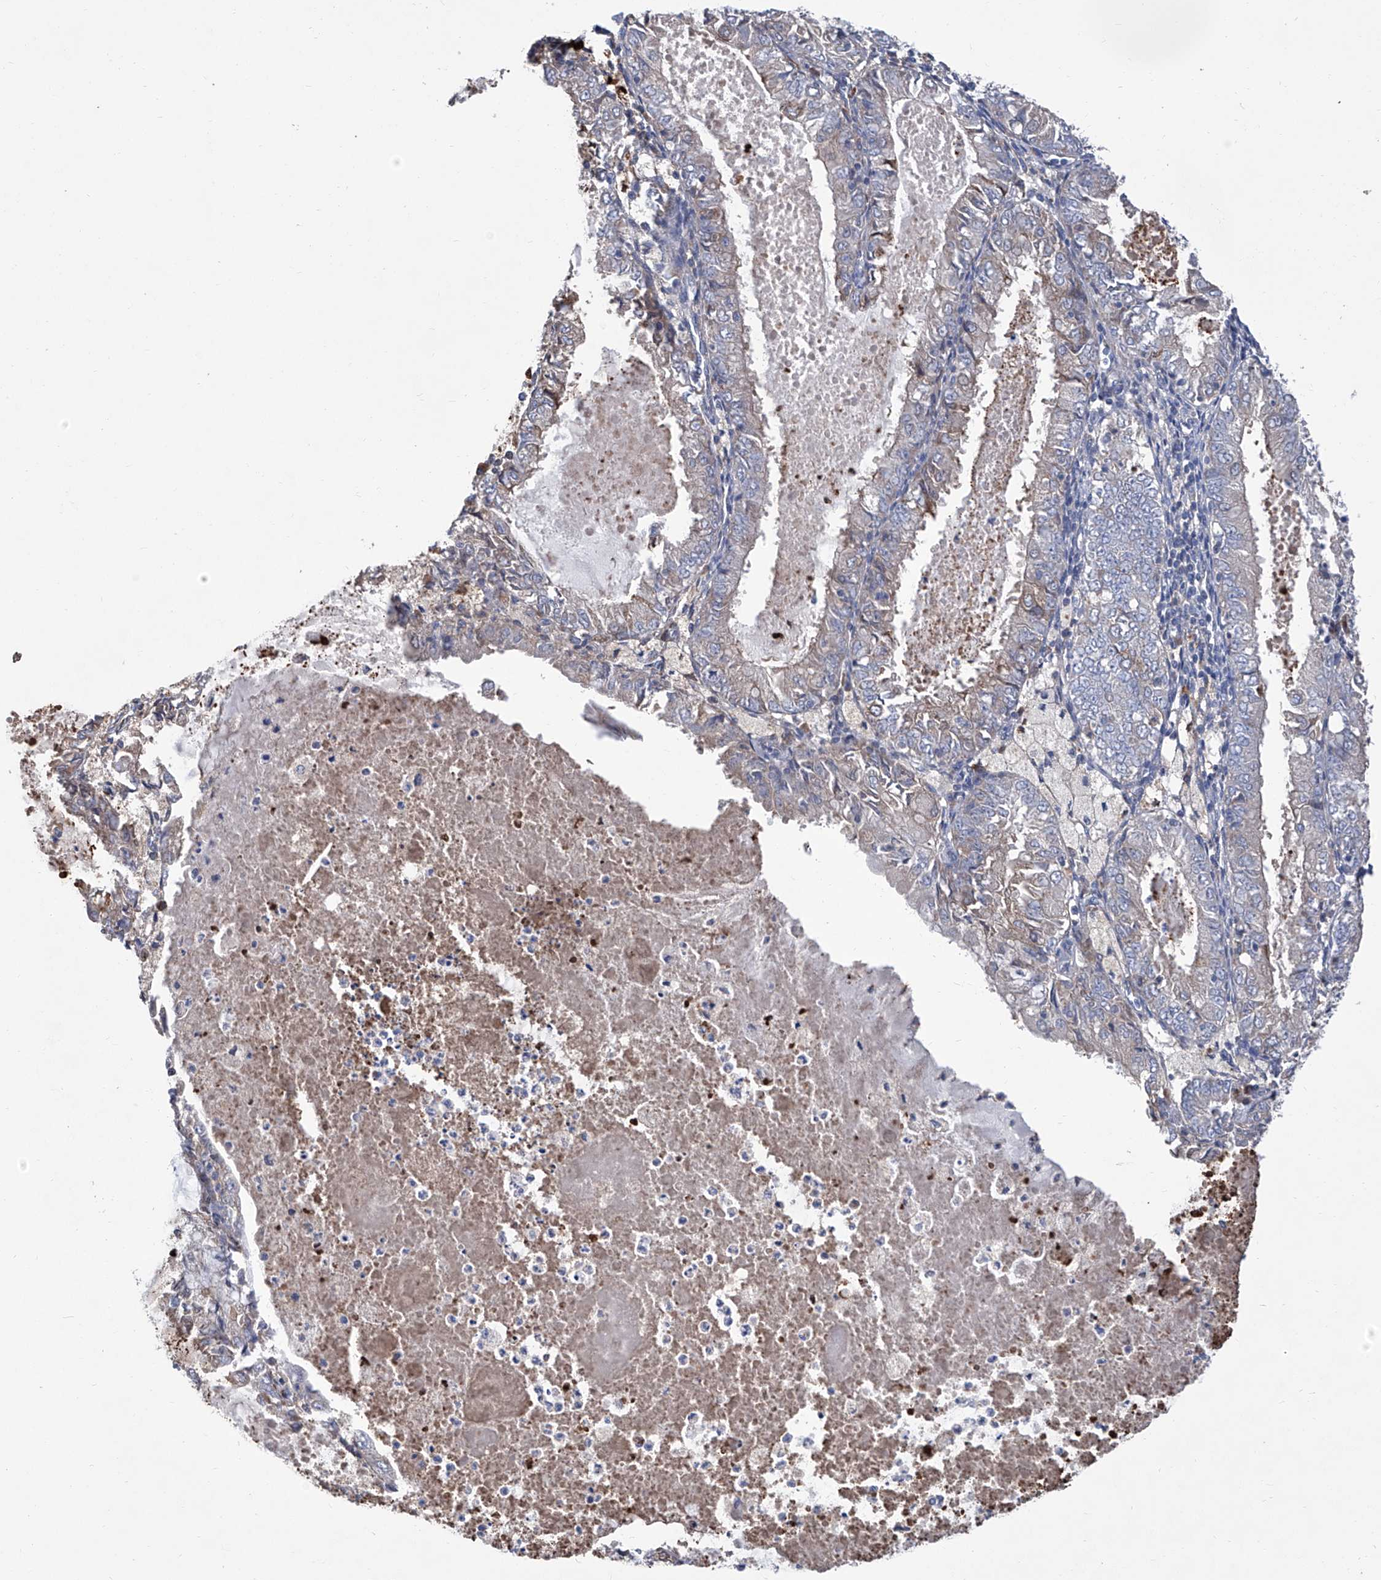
{"staining": {"intensity": "weak", "quantity": "<25%", "location": "cytoplasmic/membranous"}, "tissue": "endometrial cancer", "cell_type": "Tumor cells", "image_type": "cancer", "snomed": [{"axis": "morphology", "description": "Adenocarcinoma, NOS"}, {"axis": "topography", "description": "Endometrium"}], "caption": "Immunohistochemical staining of human endometrial cancer (adenocarcinoma) reveals no significant expression in tumor cells.", "gene": "SMS", "patient": {"sex": "female", "age": 57}}